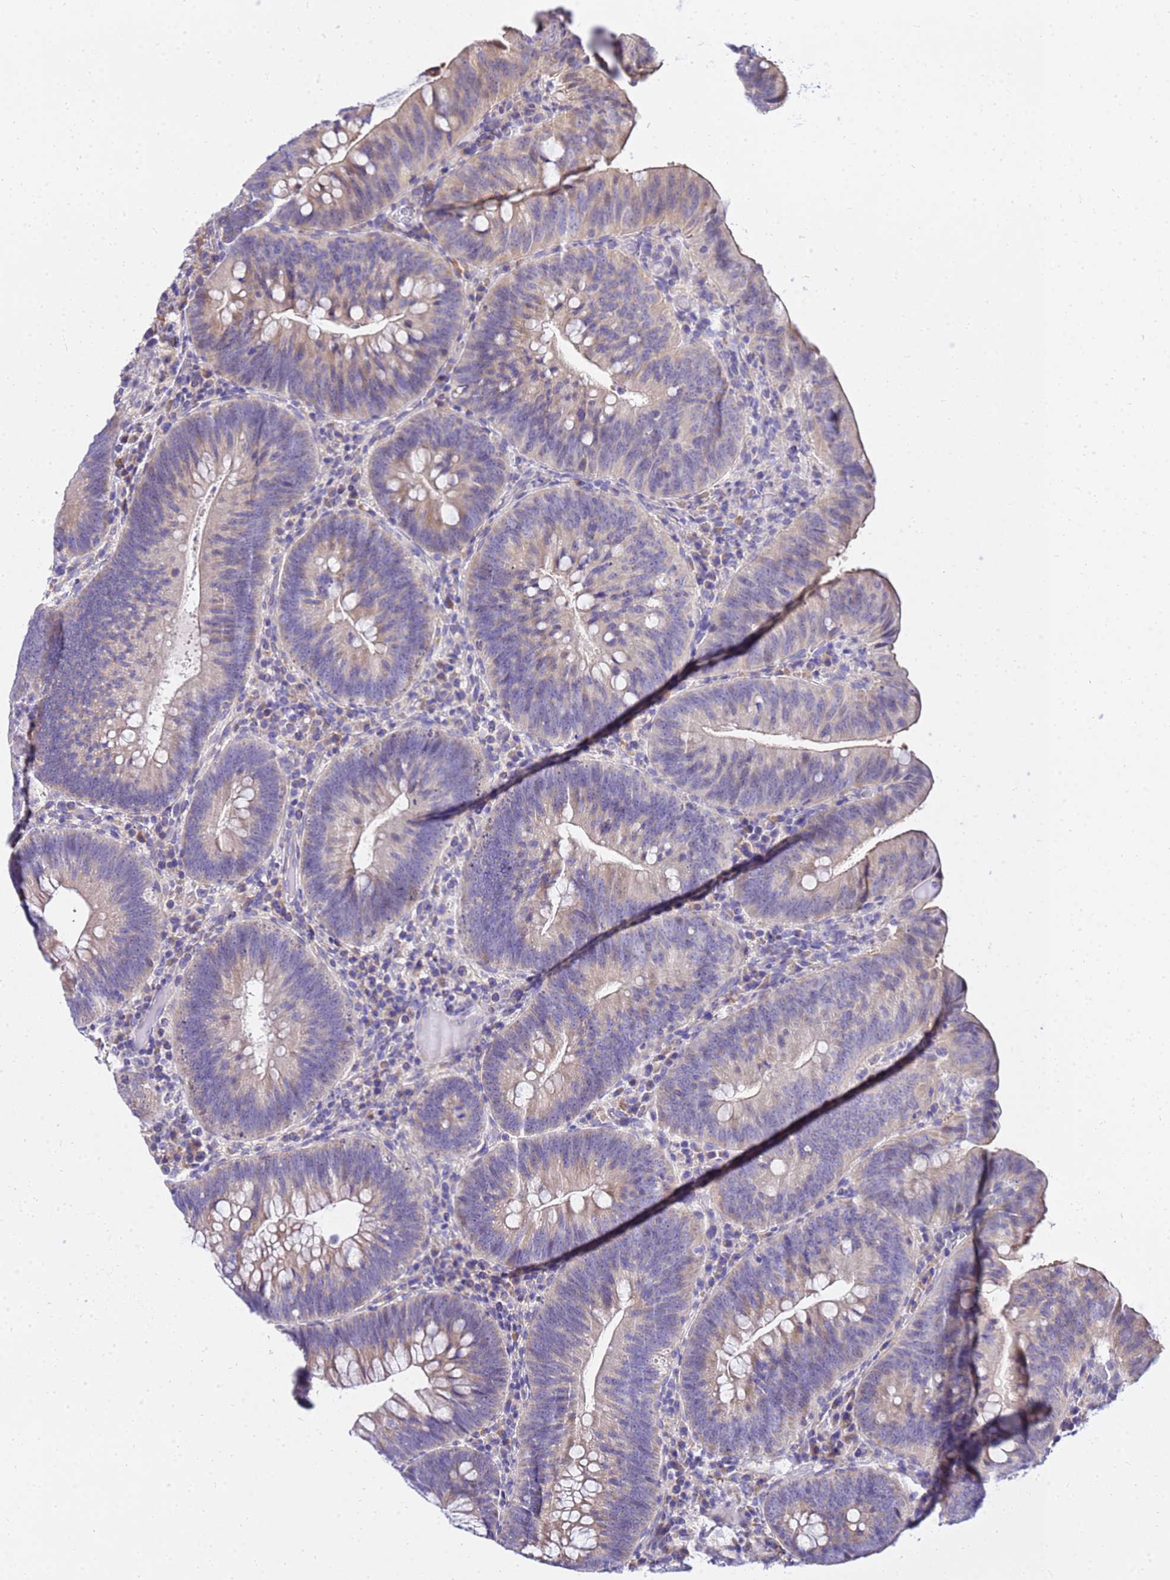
{"staining": {"intensity": "weak", "quantity": "<25%", "location": "cytoplasmic/membranous"}, "tissue": "colorectal cancer", "cell_type": "Tumor cells", "image_type": "cancer", "snomed": [{"axis": "morphology", "description": "Adenocarcinoma, NOS"}, {"axis": "topography", "description": "Rectum"}], "caption": "This is a image of immunohistochemistry staining of adenocarcinoma (colorectal), which shows no positivity in tumor cells.", "gene": "HERC5", "patient": {"sex": "female", "age": 75}}